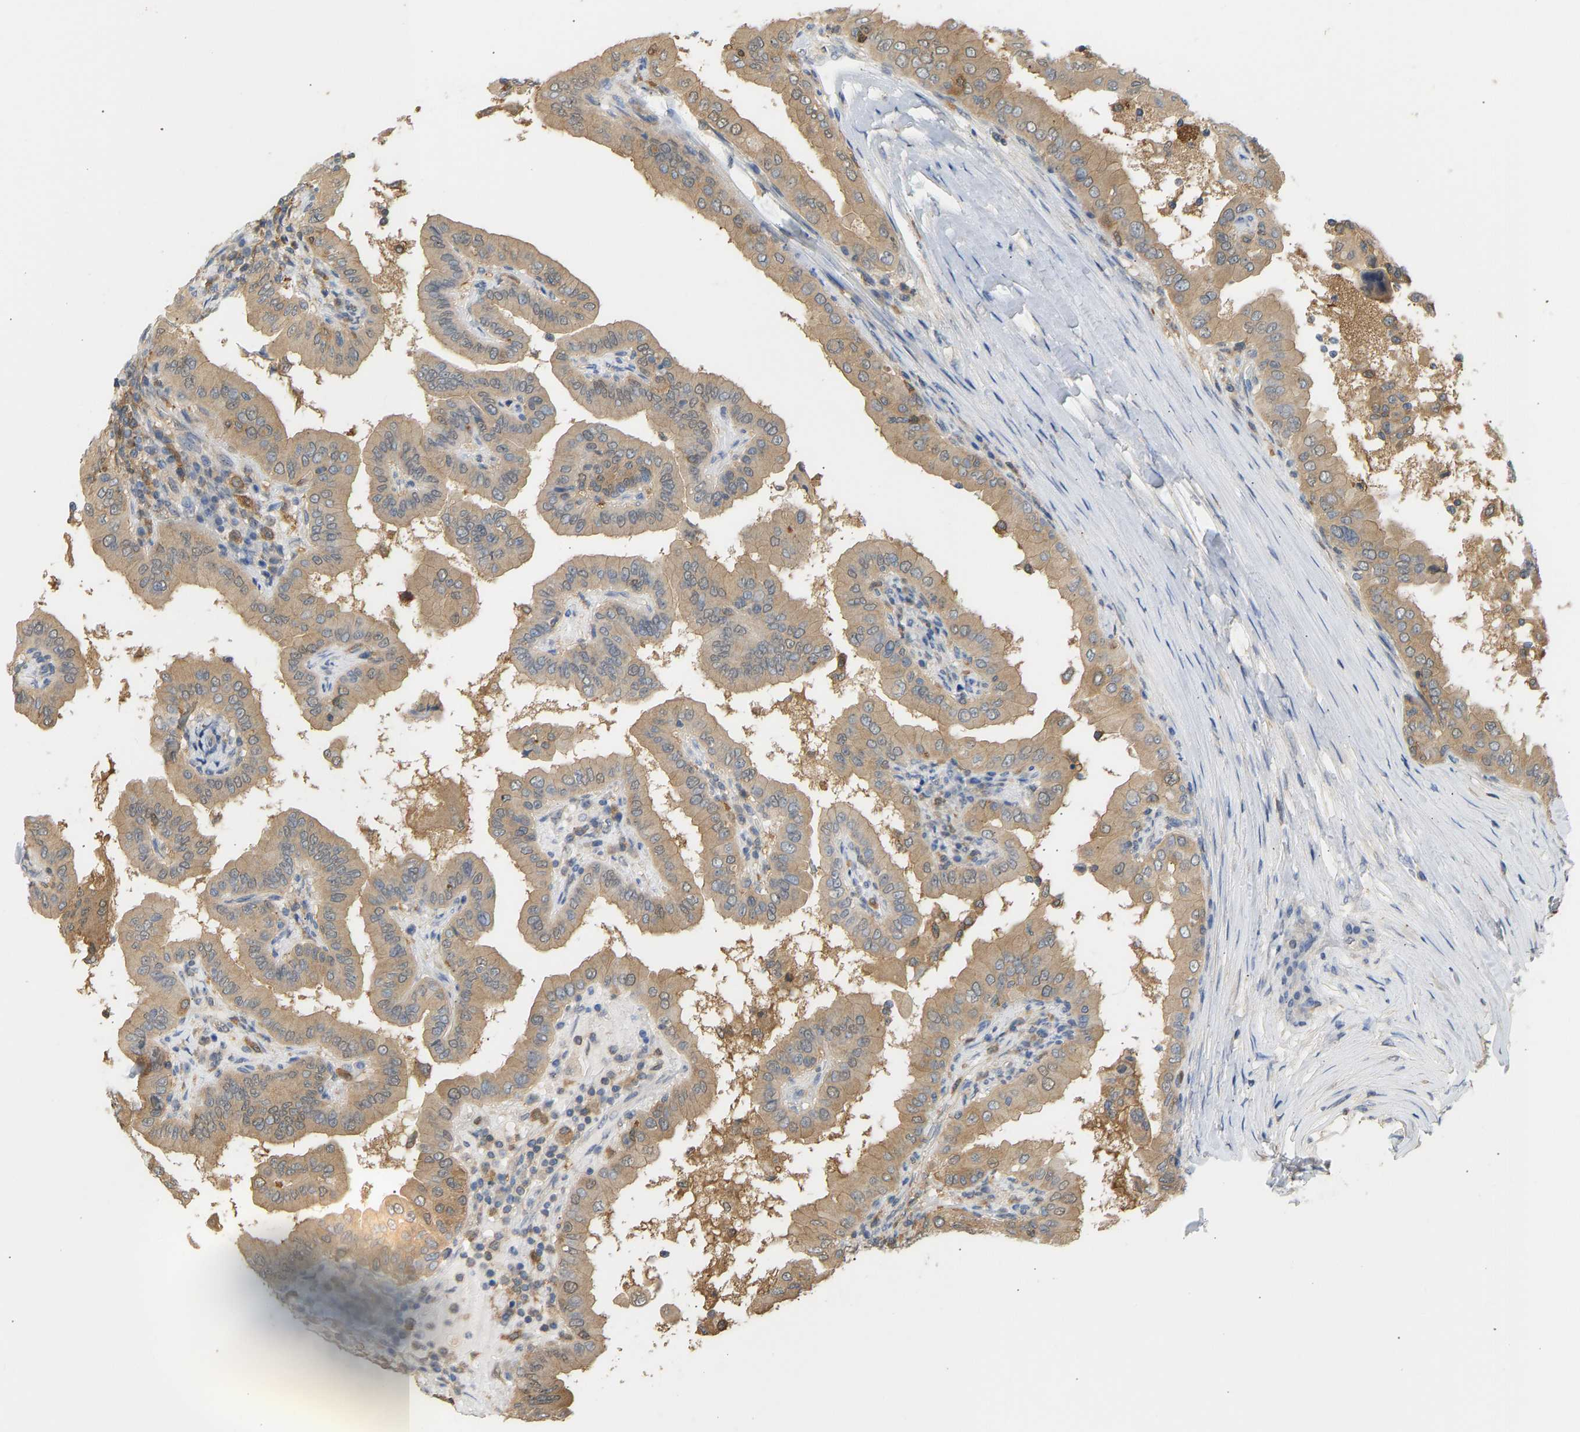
{"staining": {"intensity": "moderate", "quantity": ">75%", "location": "cytoplasmic/membranous"}, "tissue": "thyroid cancer", "cell_type": "Tumor cells", "image_type": "cancer", "snomed": [{"axis": "morphology", "description": "Papillary adenocarcinoma, NOS"}, {"axis": "topography", "description": "Thyroid gland"}], "caption": "Papillary adenocarcinoma (thyroid) stained with a protein marker exhibits moderate staining in tumor cells.", "gene": "ENO1", "patient": {"sex": "male", "age": 33}}